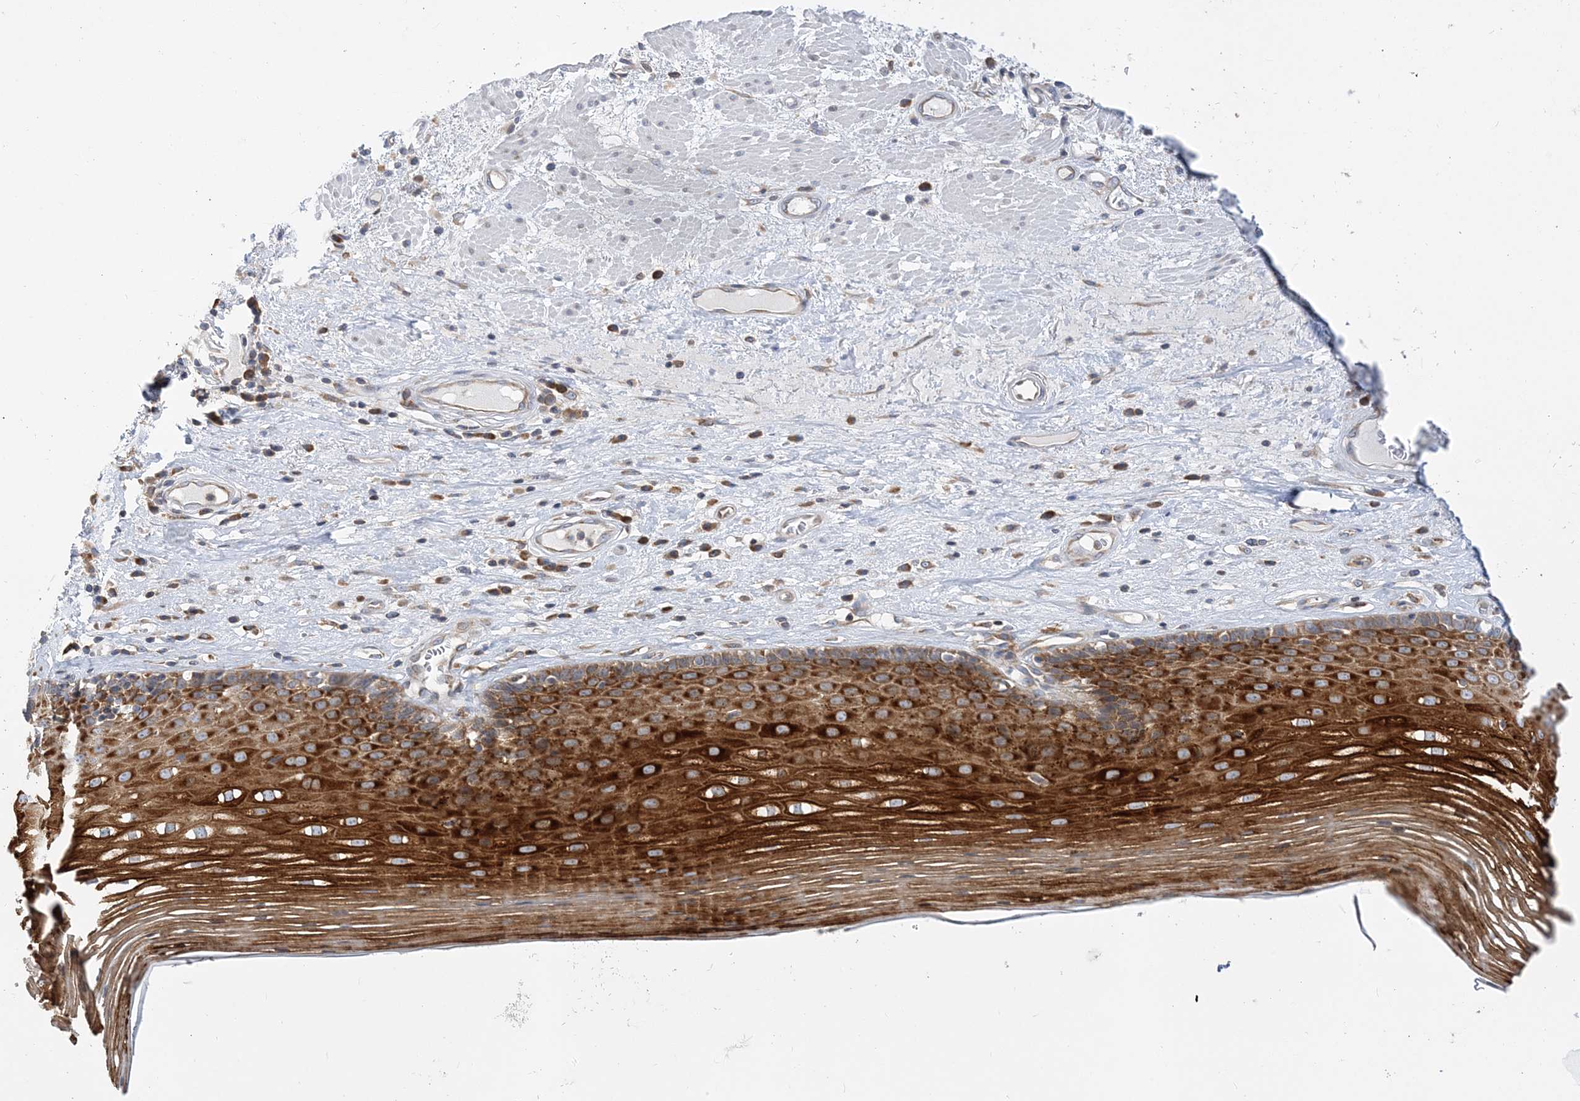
{"staining": {"intensity": "strong", "quantity": ">75%", "location": "cytoplasmic/membranous"}, "tissue": "esophagus", "cell_type": "Squamous epithelial cells", "image_type": "normal", "snomed": [{"axis": "morphology", "description": "Normal tissue, NOS"}, {"axis": "topography", "description": "Esophagus"}], "caption": "Protein staining shows strong cytoplasmic/membranous staining in about >75% of squamous epithelial cells in normal esophagus. (IHC, brightfield microscopy, high magnification).", "gene": "LARP4B", "patient": {"sex": "male", "age": 62}}